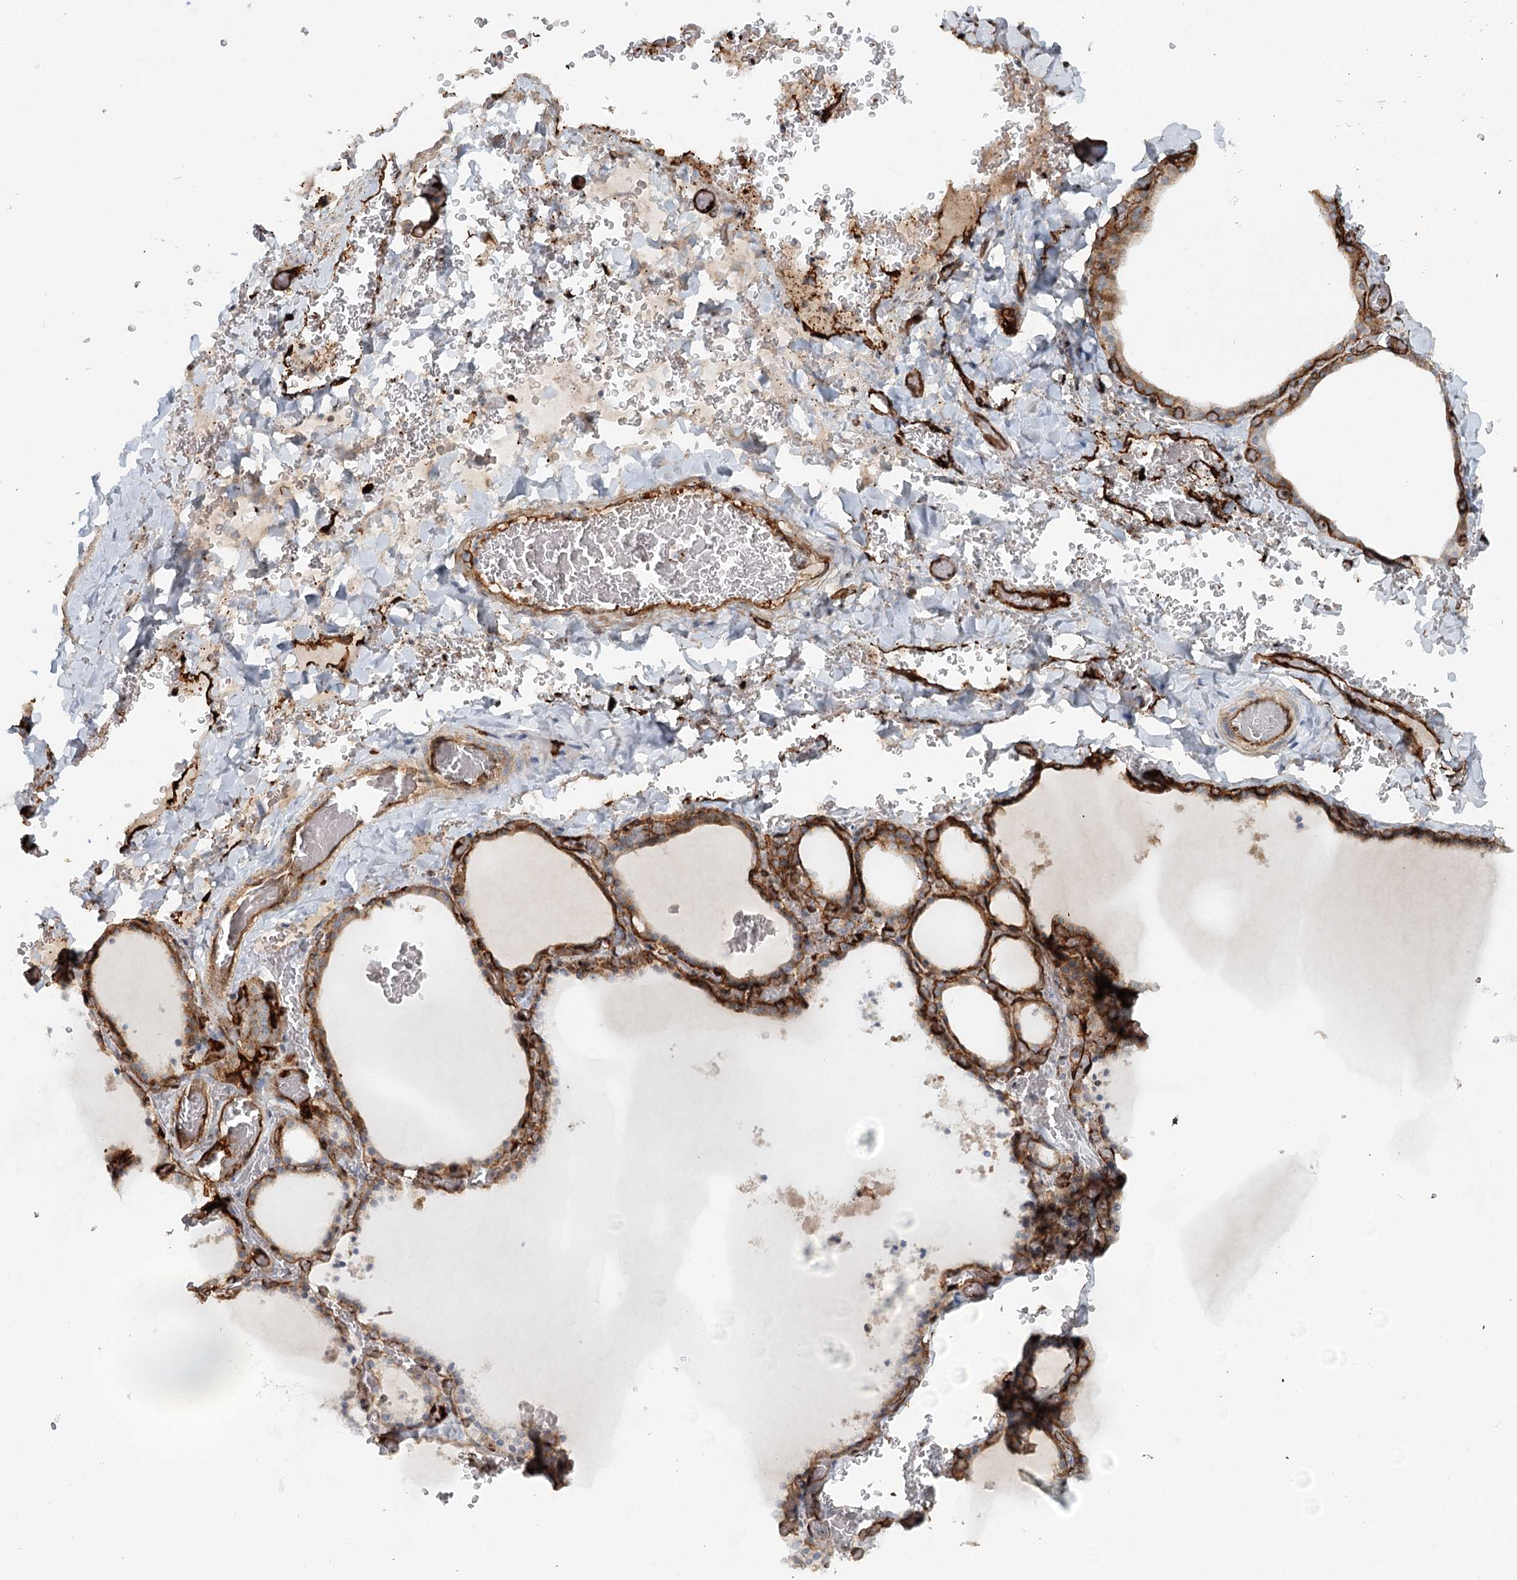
{"staining": {"intensity": "moderate", "quantity": "25%-75%", "location": "cytoplasmic/membranous"}, "tissue": "thyroid gland", "cell_type": "Glandular cells", "image_type": "normal", "snomed": [{"axis": "morphology", "description": "Normal tissue, NOS"}, {"axis": "topography", "description": "Thyroid gland"}], "caption": "Thyroid gland stained with DAB (3,3'-diaminobenzidine) immunohistochemistry displays medium levels of moderate cytoplasmic/membranous expression in approximately 25%-75% of glandular cells. Using DAB (brown) and hematoxylin (blue) stains, captured at high magnification using brightfield microscopy.", "gene": "ZFYVE28", "patient": {"sex": "female", "age": 39}}